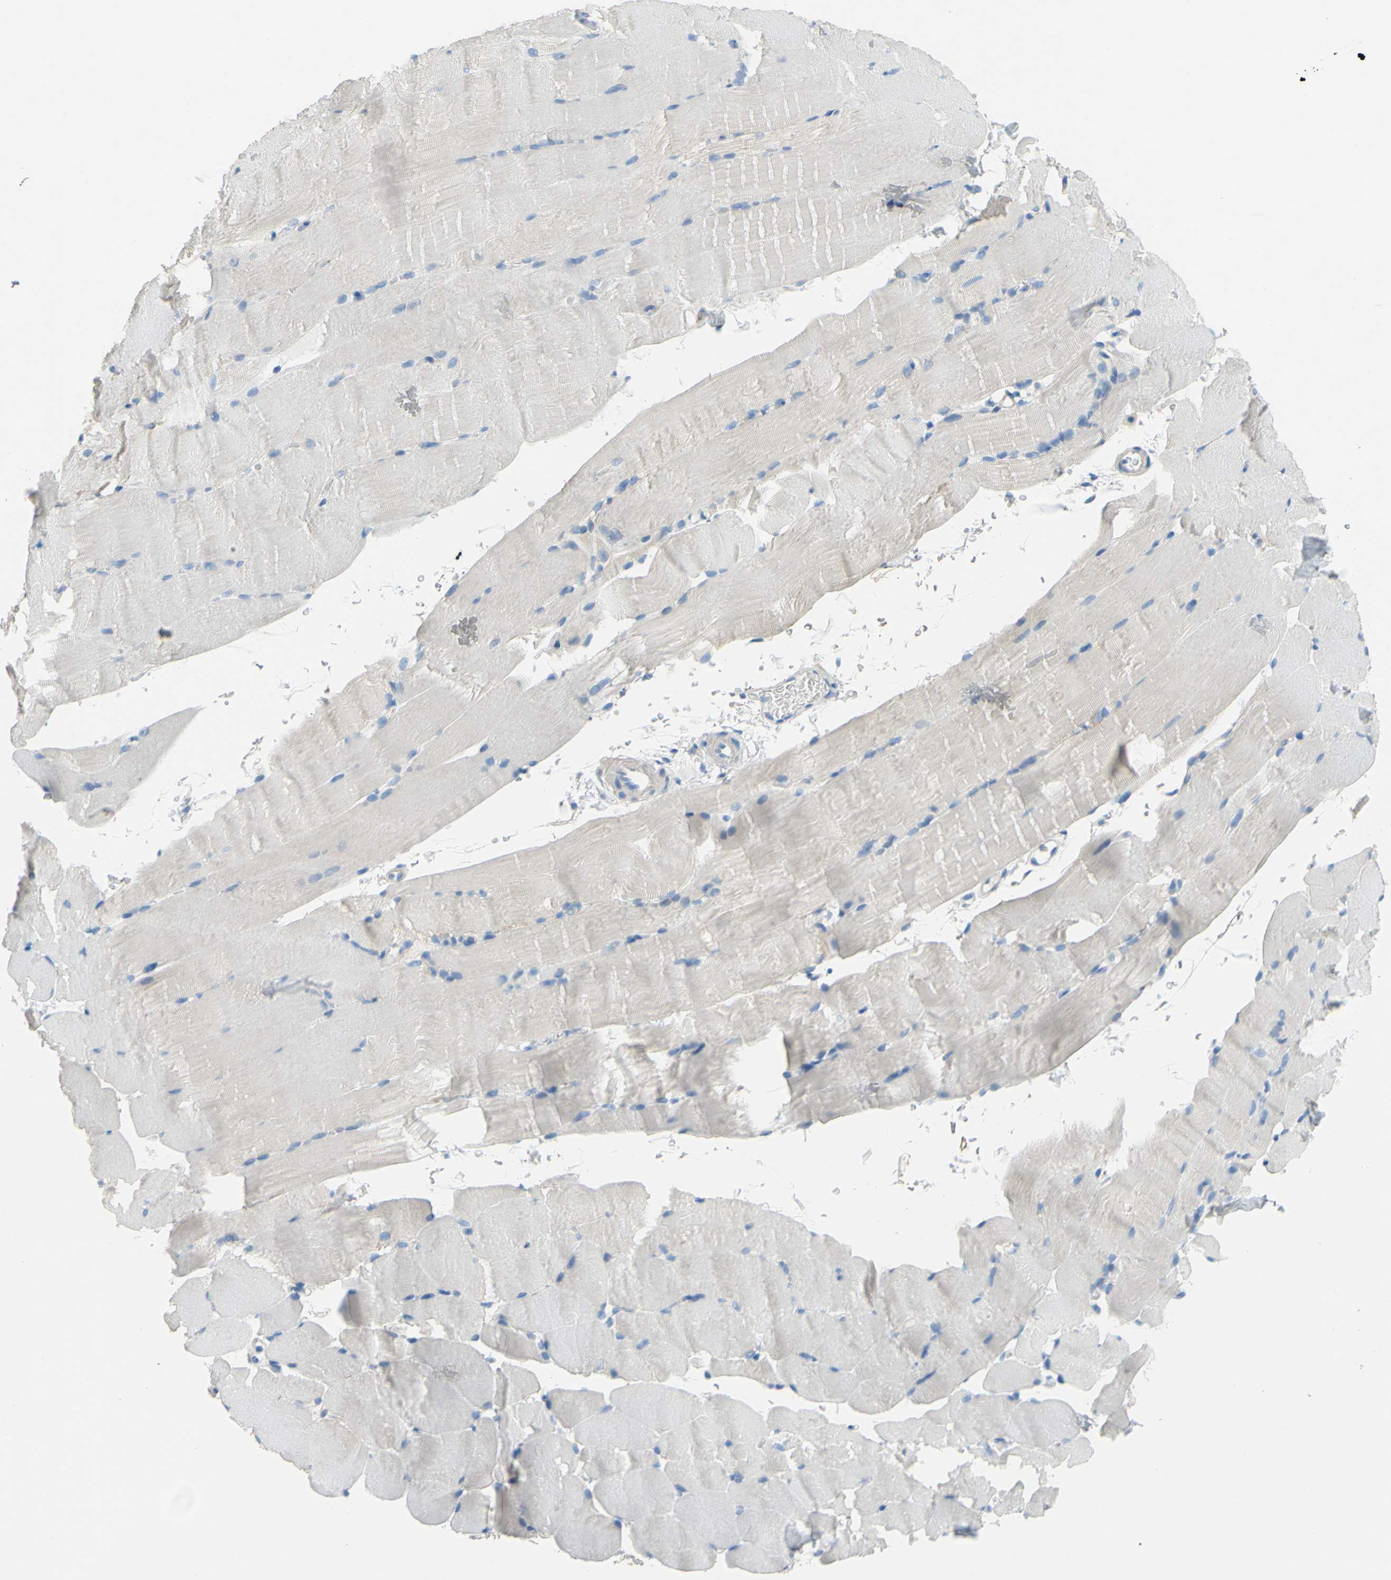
{"staining": {"intensity": "negative", "quantity": "none", "location": "none"}, "tissue": "skeletal muscle", "cell_type": "Myocytes", "image_type": "normal", "snomed": [{"axis": "morphology", "description": "Normal tissue, NOS"}, {"axis": "topography", "description": "Skeletal muscle"}, {"axis": "topography", "description": "Parathyroid gland"}], "caption": "There is no significant staining in myocytes of skeletal muscle. Nuclei are stained in blue.", "gene": "CDH10", "patient": {"sex": "female", "age": 37}}